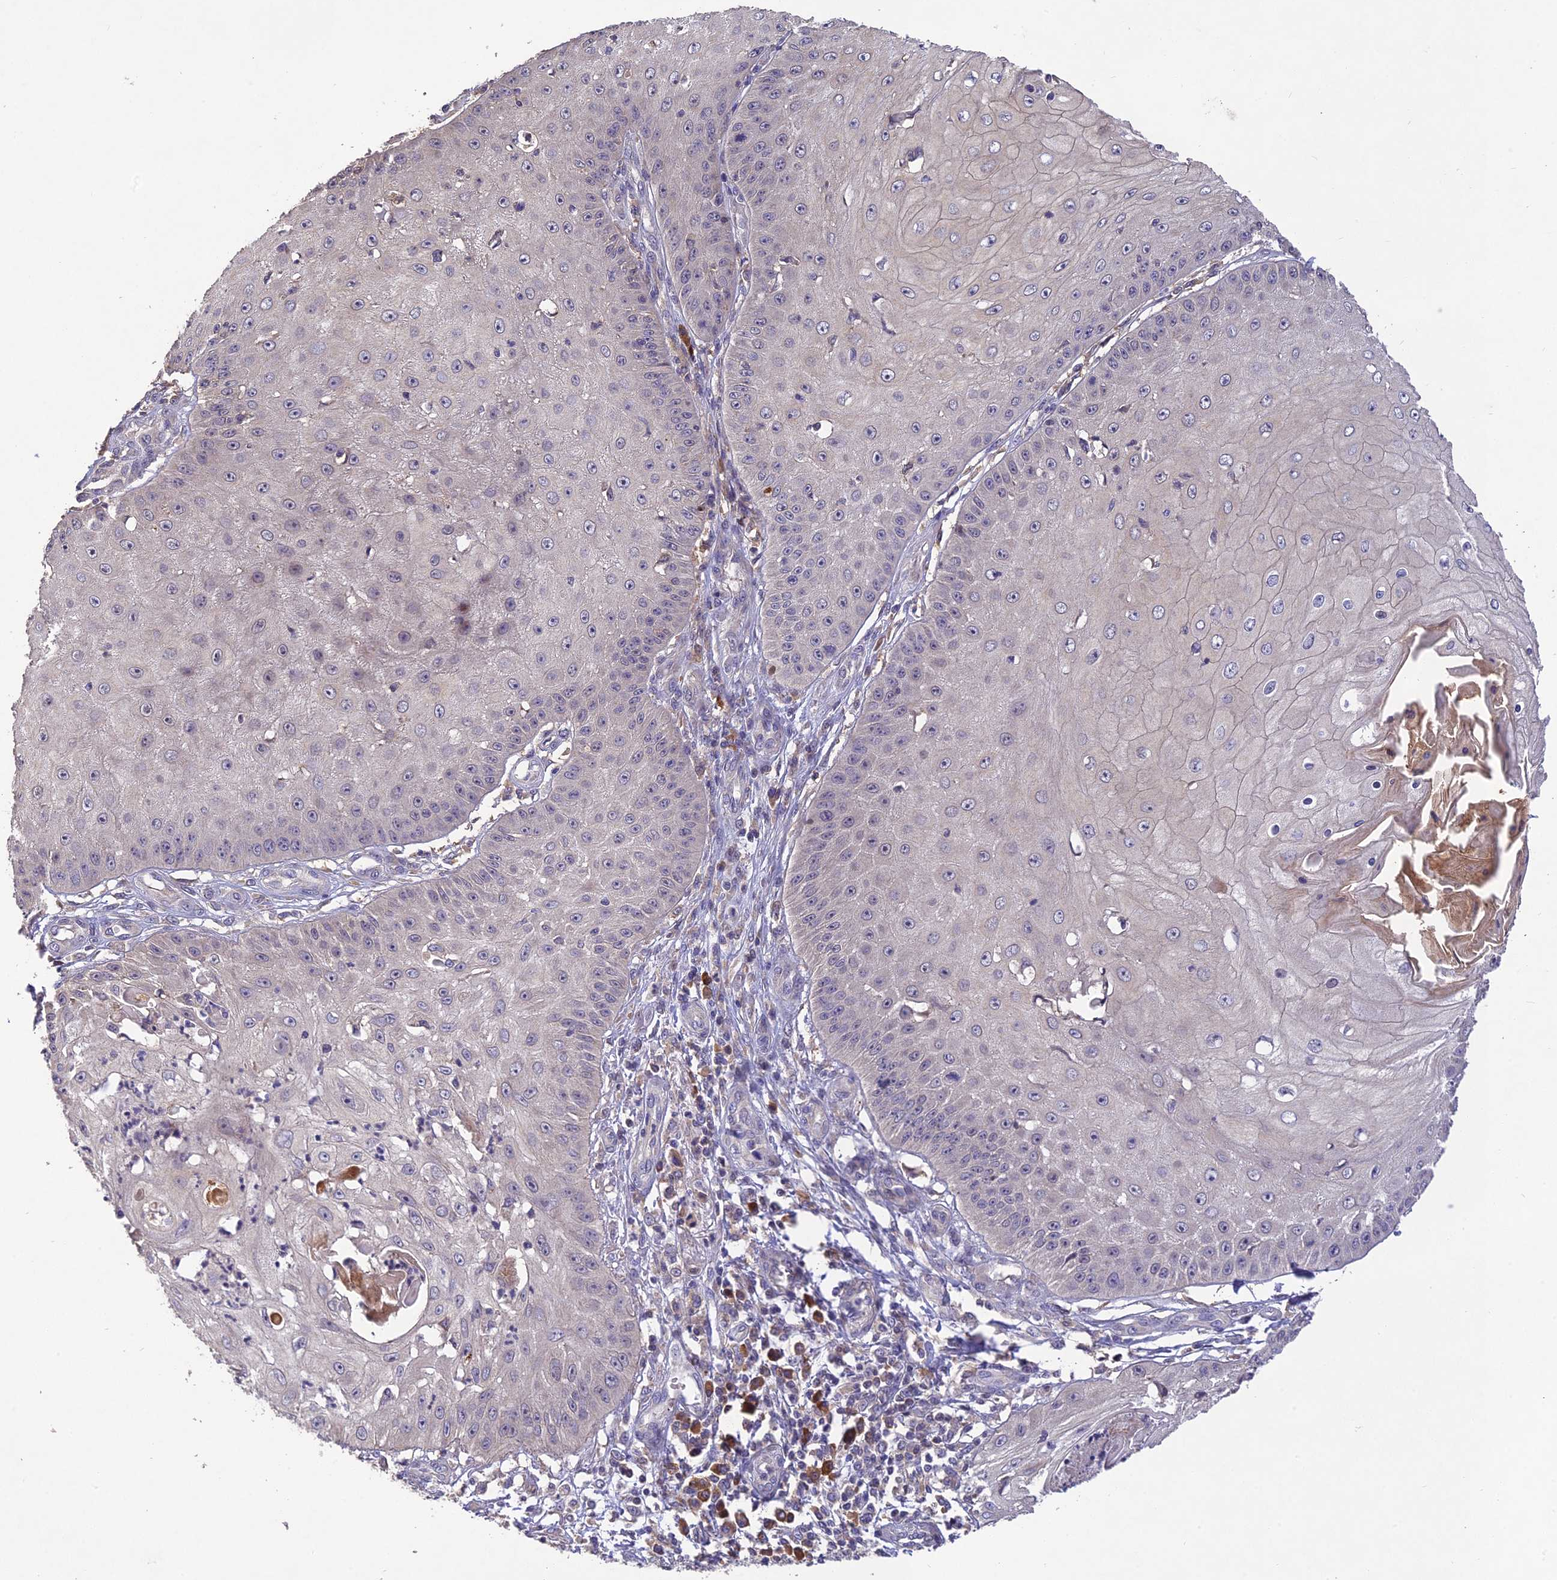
{"staining": {"intensity": "negative", "quantity": "none", "location": "none"}, "tissue": "skin cancer", "cell_type": "Tumor cells", "image_type": "cancer", "snomed": [{"axis": "morphology", "description": "Squamous cell carcinoma, NOS"}, {"axis": "topography", "description": "Skin"}], "caption": "Tumor cells show no significant expression in skin cancer (squamous cell carcinoma).", "gene": "DENND5B", "patient": {"sex": "male", "age": 70}}